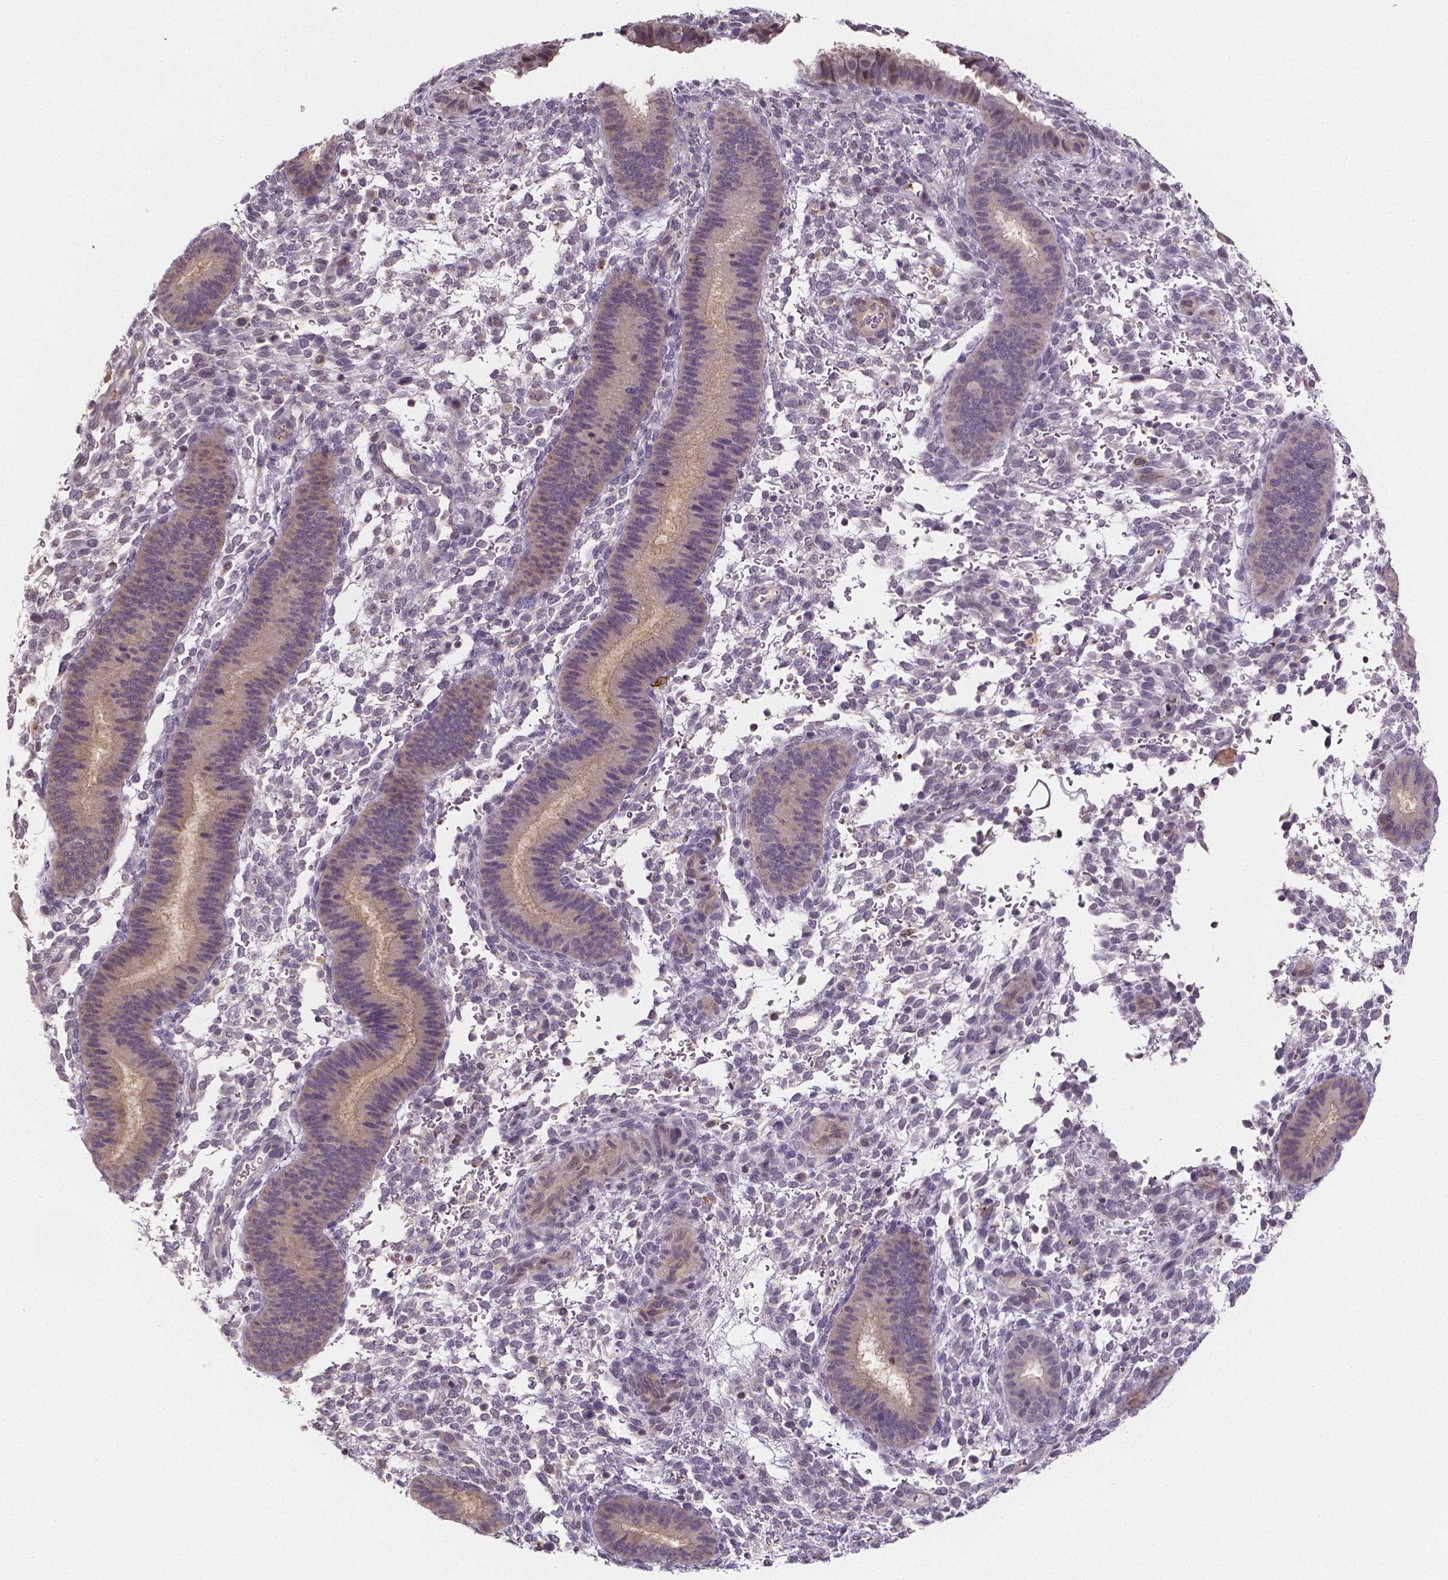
{"staining": {"intensity": "negative", "quantity": "none", "location": "none"}, "tissue": "endometrium", "cell_type": "Cells in endometrial stroma", "image_type": "normal", "snomed": [{"axis": "morphology", "description": "Normal tissue, NOS"}, {"axis": "topography", "description": "Endometrium"}], "caption": "Cells in endometrial stroma are negative for protein expression in normal human endometrium. The staining was performed using DAB to visualize the protein expression in brown, while the nuclei were stained in blue with hematoxylin (Magnification: 20x).", "gene": "NRGN", "patient": {"sex": "female", "age": 39}}